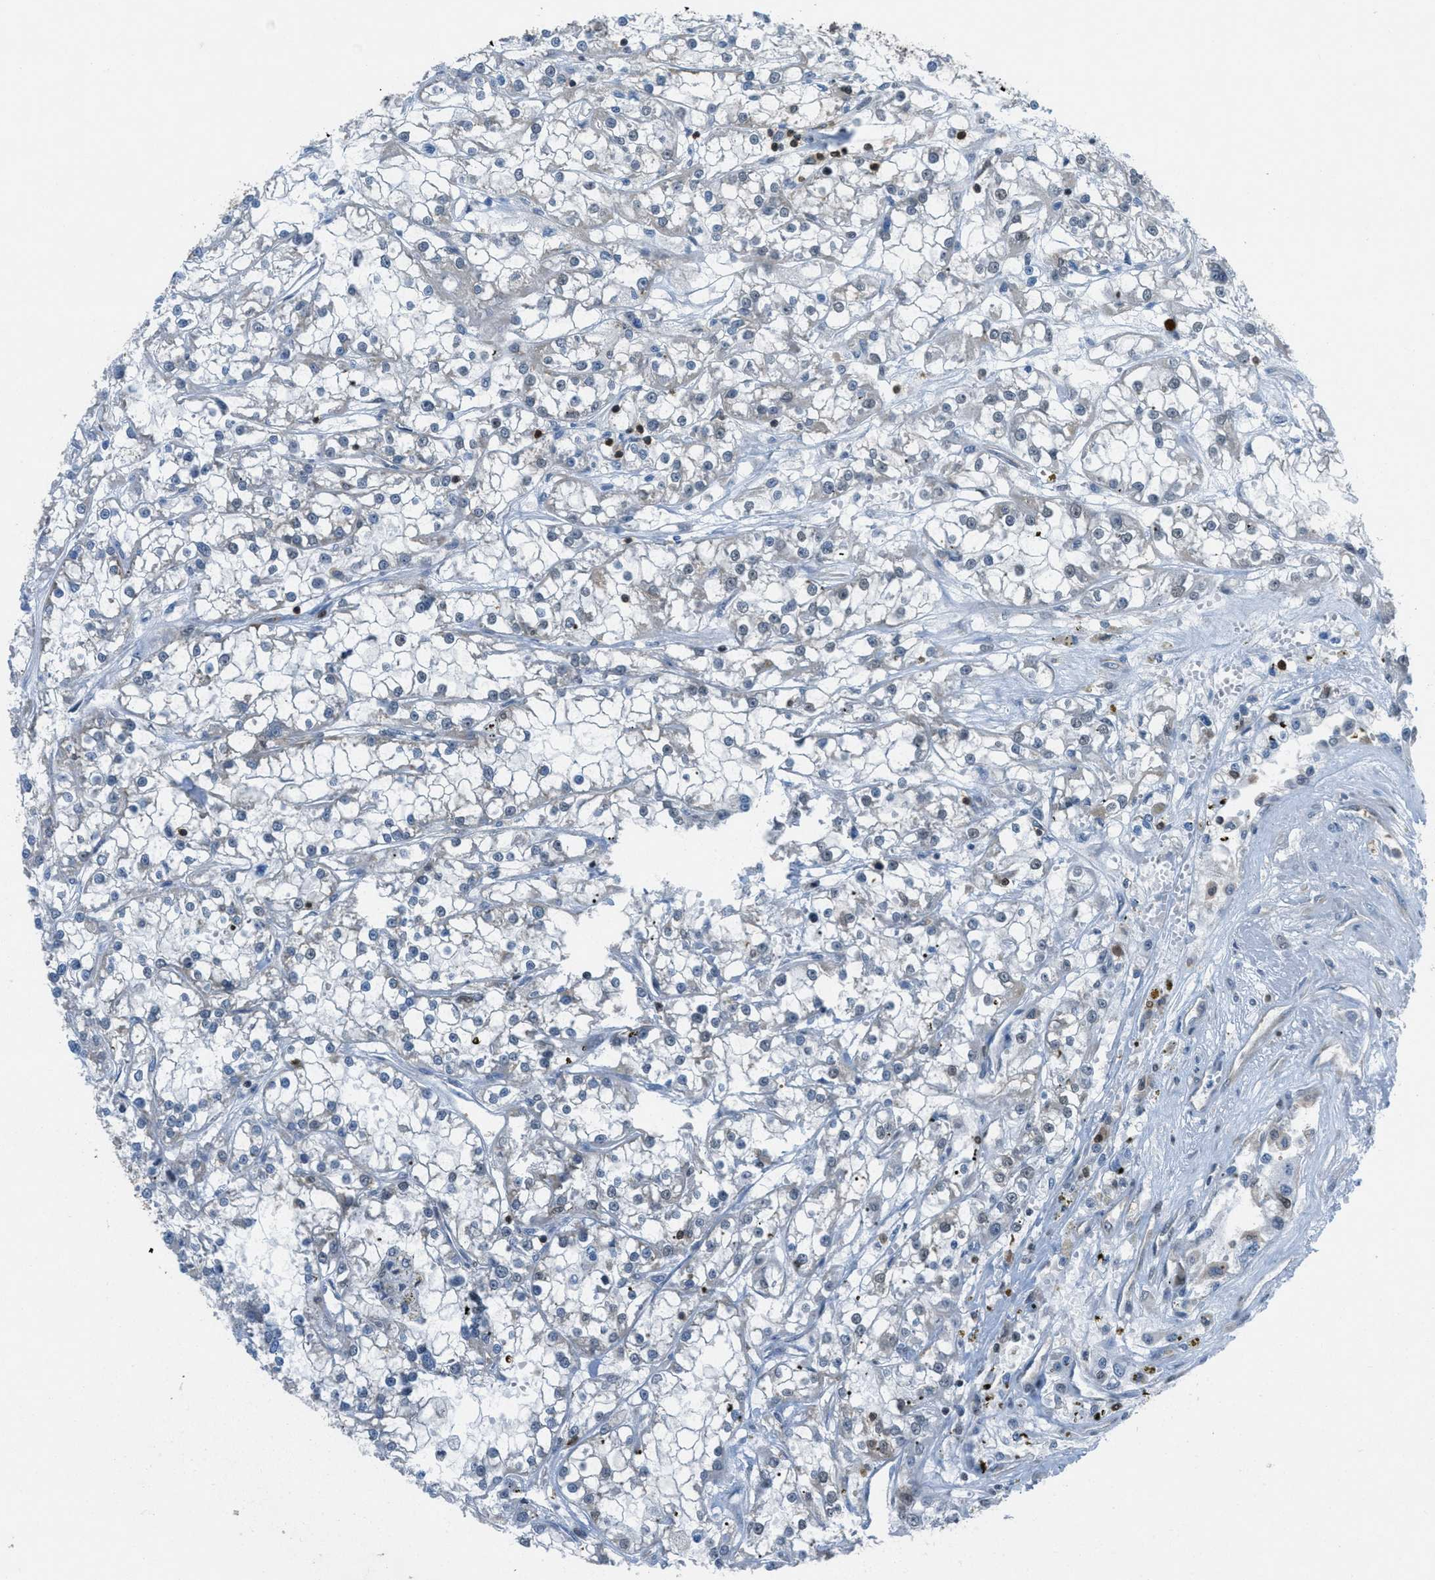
{"staining": {"intensity": "negative", "quantity": "none", "location": "none"}, "tissue": "renal cancer", "cell_type": "Tumor cells", "image_type": "cancer", "snomed": [{"axis": "morphology", "description": "Adenocarcinoma, NOS"}, {"axis": "topography", "description": "Kidney"}], "caption": "IHC photomicrograph of neoplastic tissue: renal adenocarcinoma stained with DAB (3,3'-diaminobenzidine) shows no significant protein positivity in tumor cells.", "gene": "PIP5K1C", "patient": {"sex": "female", "age": 52}}